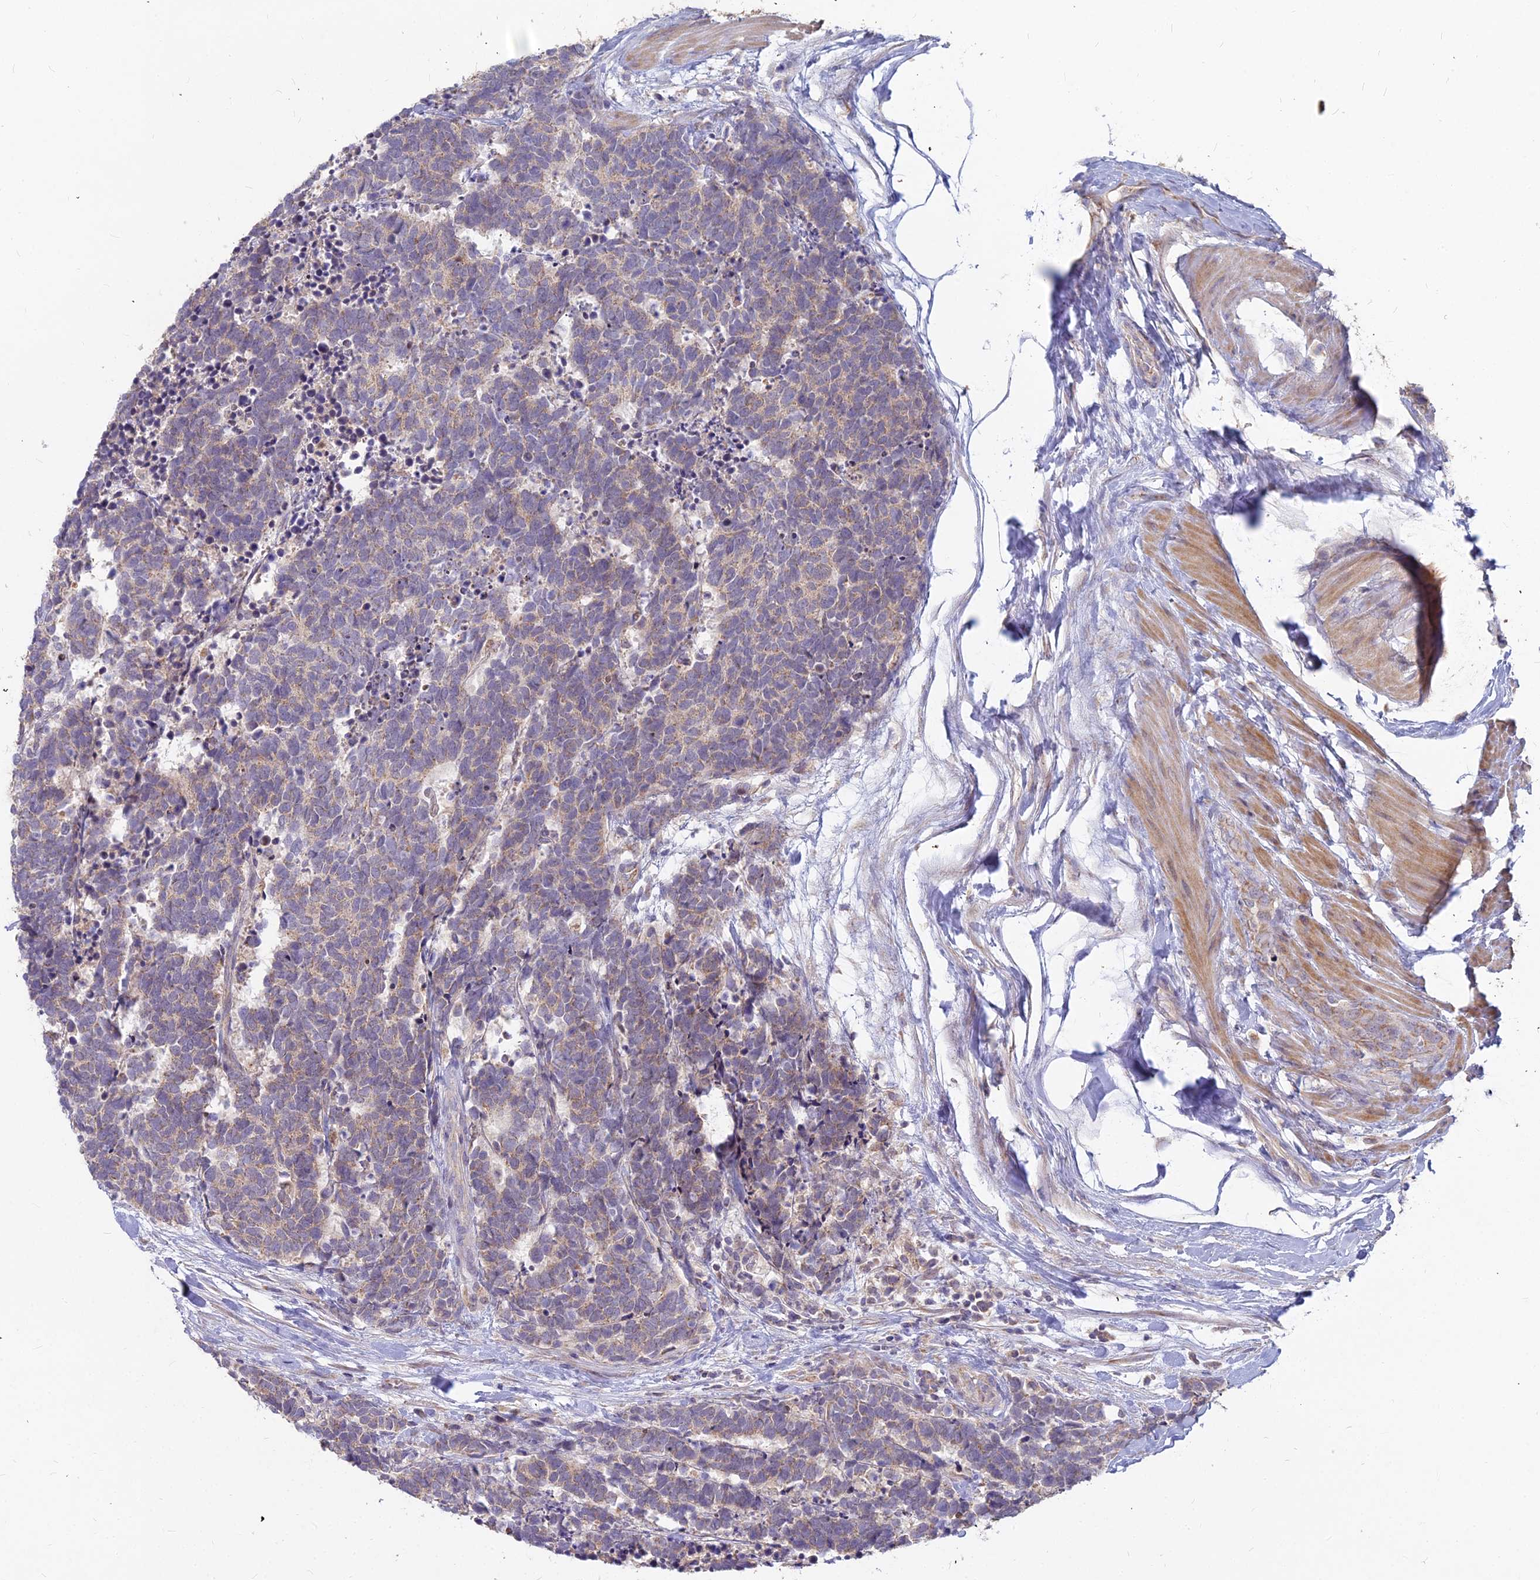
{"staining": {"intensity": "weak", "quantity": ">75%", "location": "cytoplasmic/membranous"}, "tissue": "carcinoid", "cell_type": "Tumor cells", "image_type": "cancer", "snomed": [{"axis": "morphology", "description": "Carcinoma, NOS"}, {"axis": "morphology", "description": "Carcinoid, malignant, NOS"}, {"axis": "topography", "description": "Prostate"}], "caption": "DAB immunohistochemical staining of human carcinoma displays weak cytoplasmic/membranous protein positivity in approximately >75% of tumor cells.", "gene": "MICU2", "patient": {"sex": "male", "age": 57}}